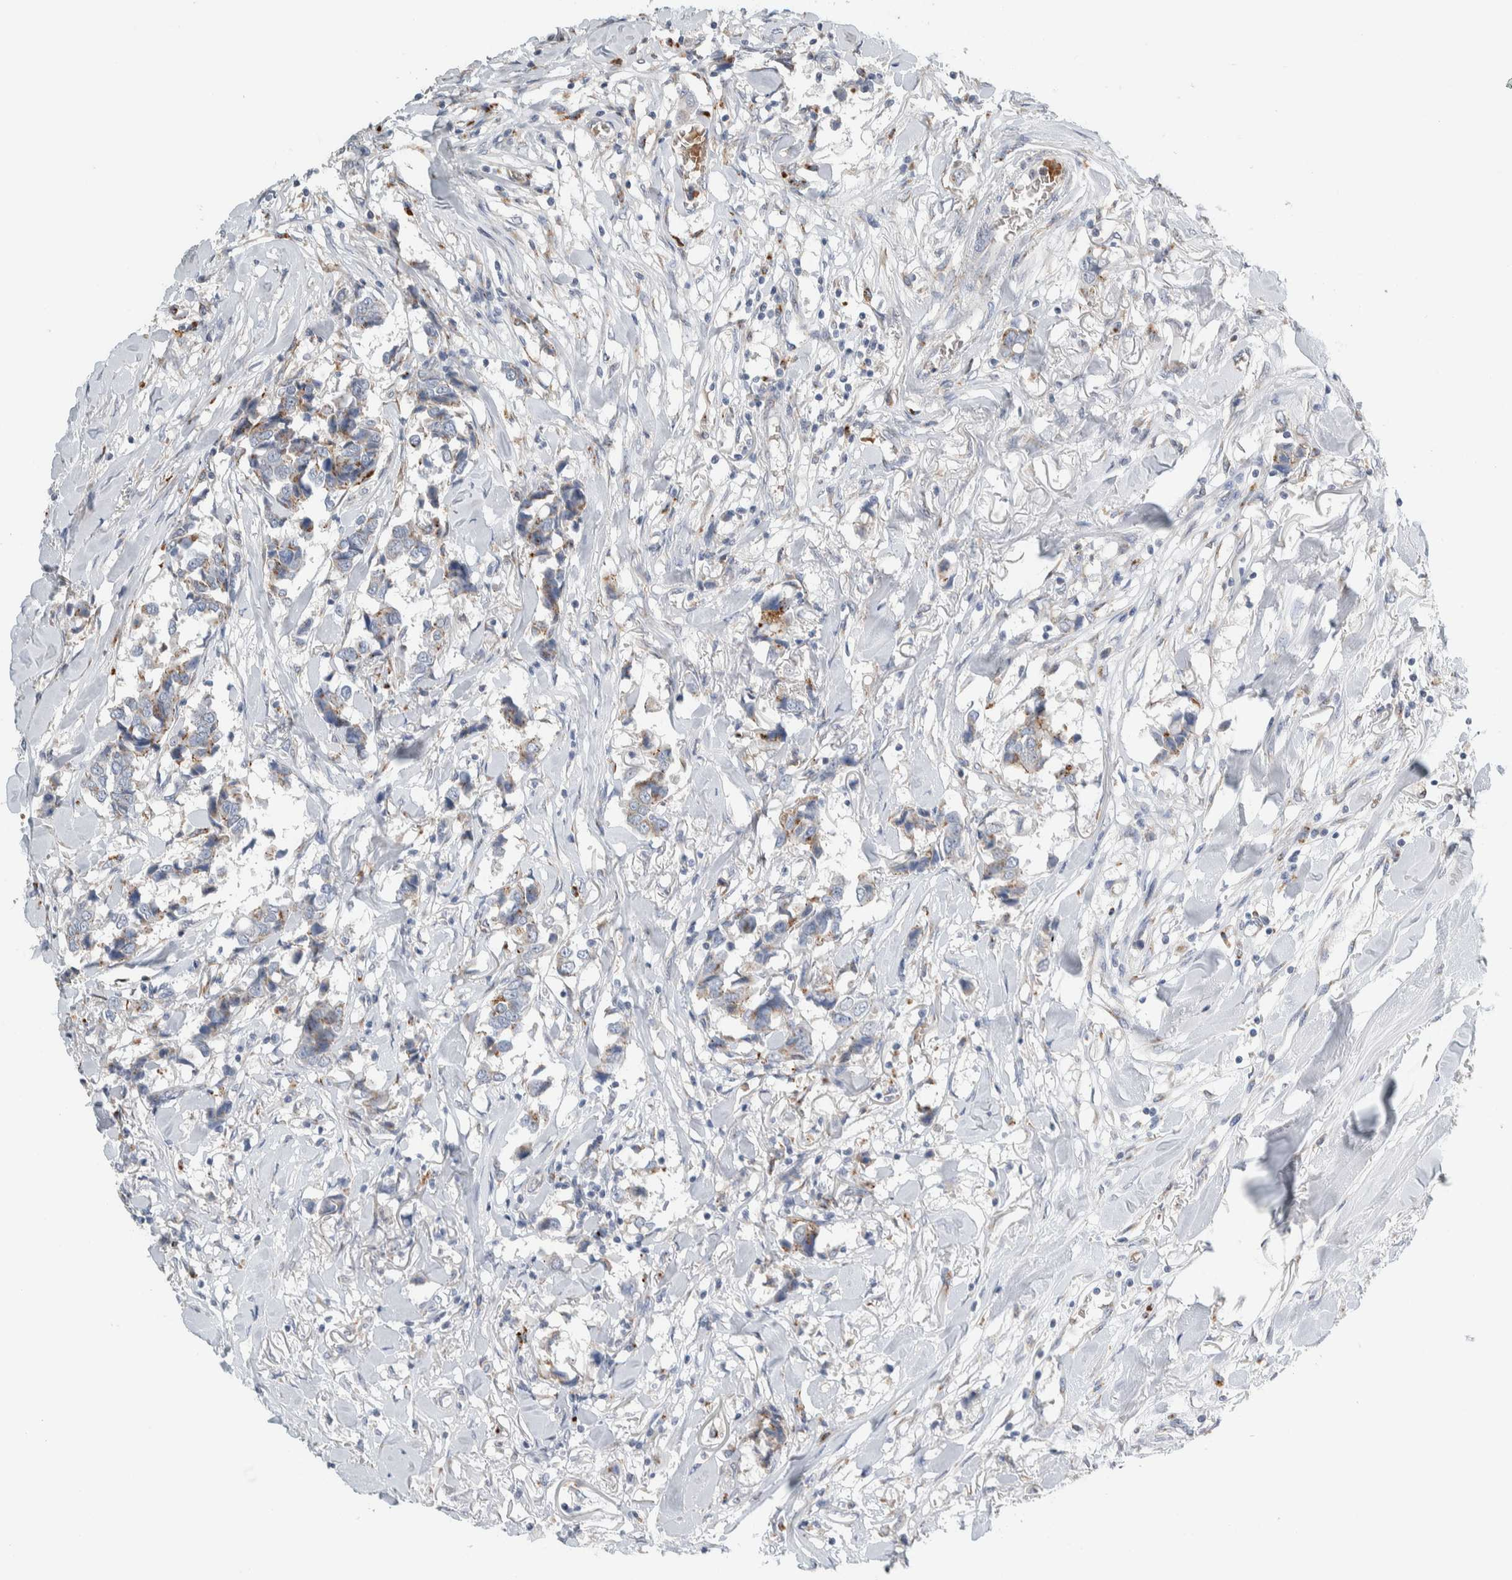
{"staining": {"intensity": "moderate", "quantity": "<25%", "location": "cytoplasmic/membranous"}, "tissue": "breast cancer", "cell_type": "Tumor cells", "image_type": "cancer", "snomed": [{"axis": "morphology", "description": "Duct carcinoma"}, {"axis": "topography", "description": "Breast"}], "caption": "Brown immunohistochemical staining in breast cancer (infiltrating ductal carcinoma) shows moderate cytoplasmic/membranous positivity in about <25% of tumor cells.", "gene": "SLC38A10", "patient": {"sex": "female", "age": 80}}